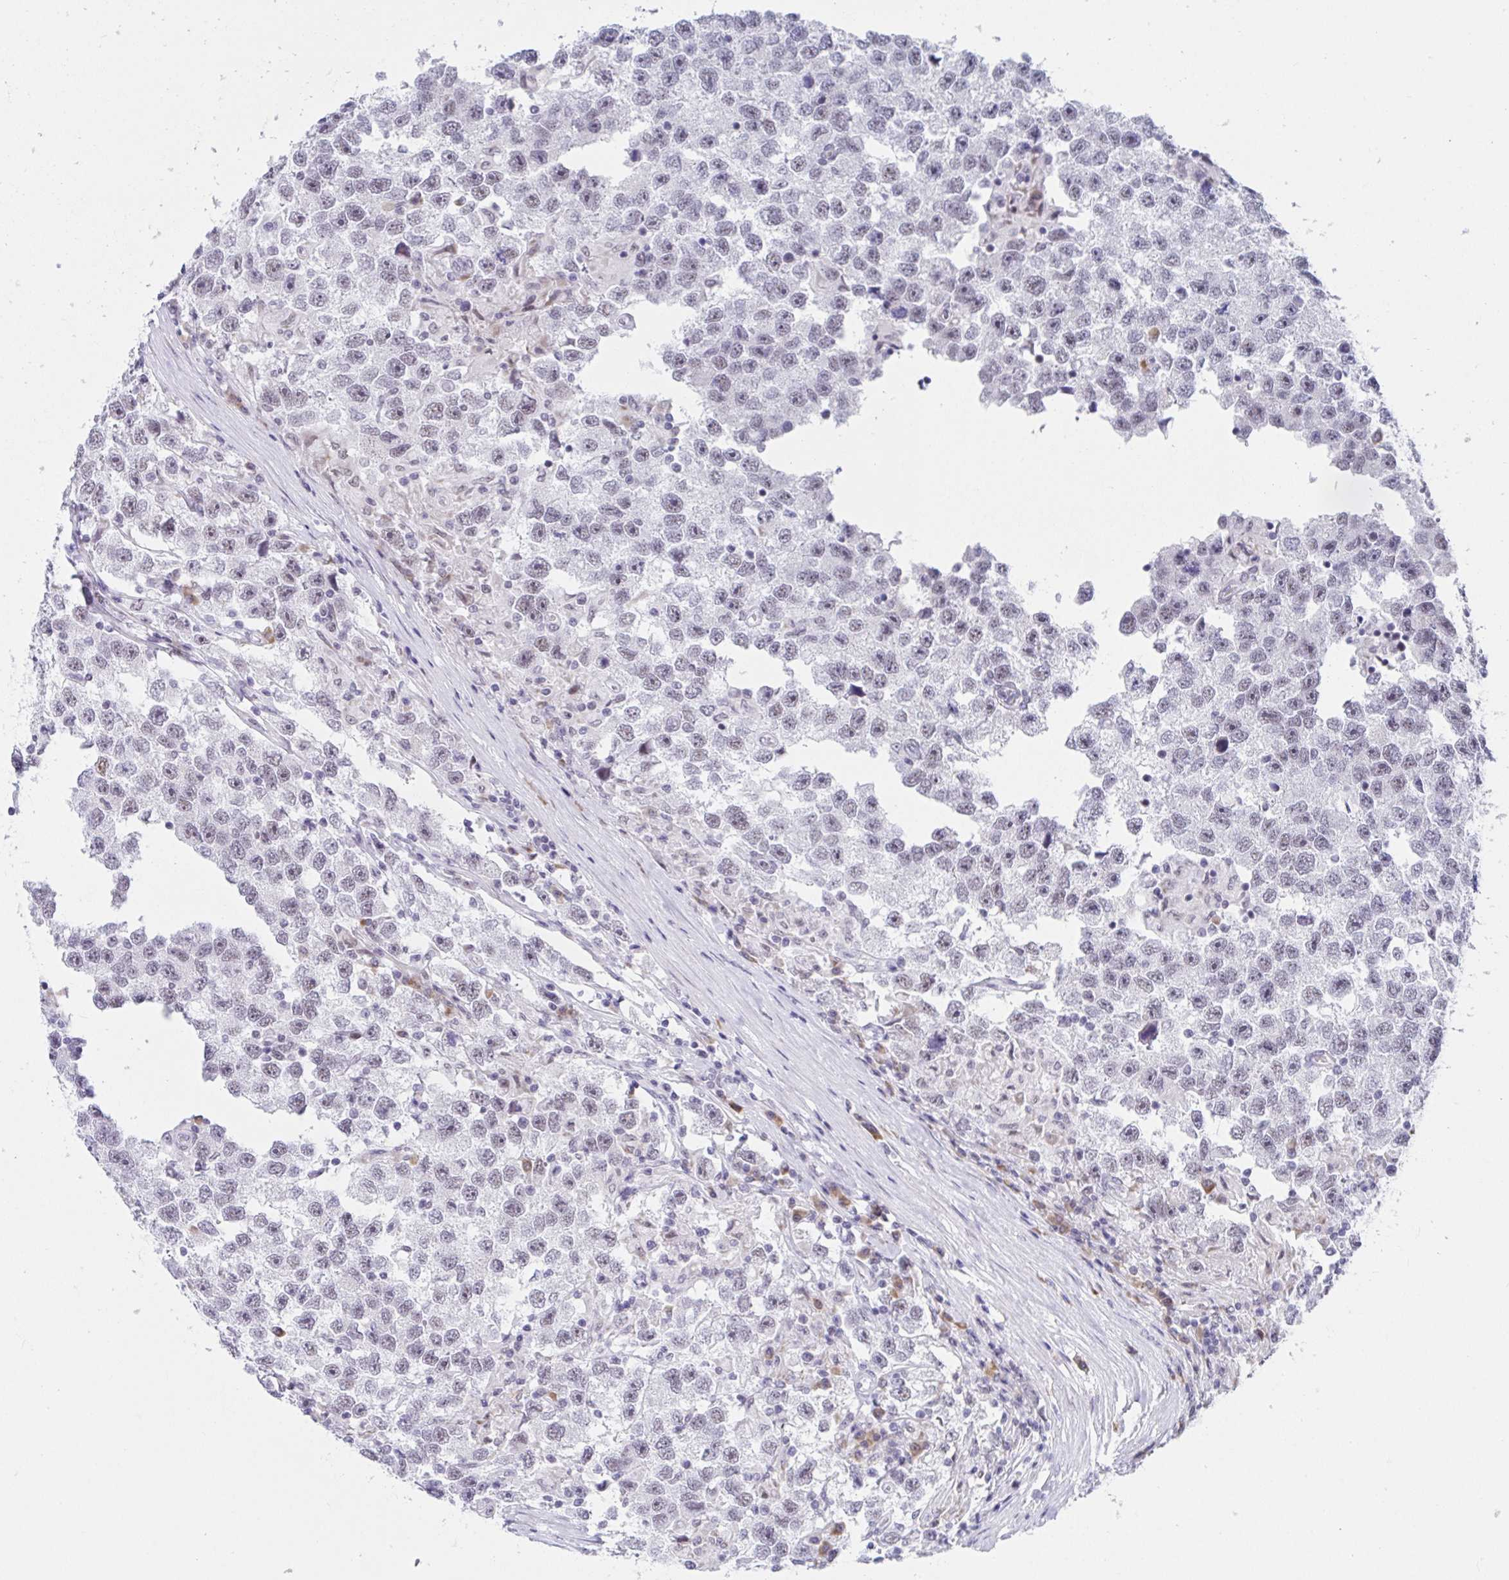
{"staining": {"intensity": "weak", "quantity": "<25%", "location": "nuclear"}, "tissue": "testis cancer", "cell_type": "Tumor cells", "image_type": "cancer", "snomed": [{"axis": "morphology", "description": "Seminoma, NOS"}, {"axis": "topography", "description": "Testis"}], "caption": "The IHC micrograph has no significant staining in tumor cells of testis cancer (seminoma) tissue.", "gene": "WDR72", "patient": {"sex": "male", "age": 26}}